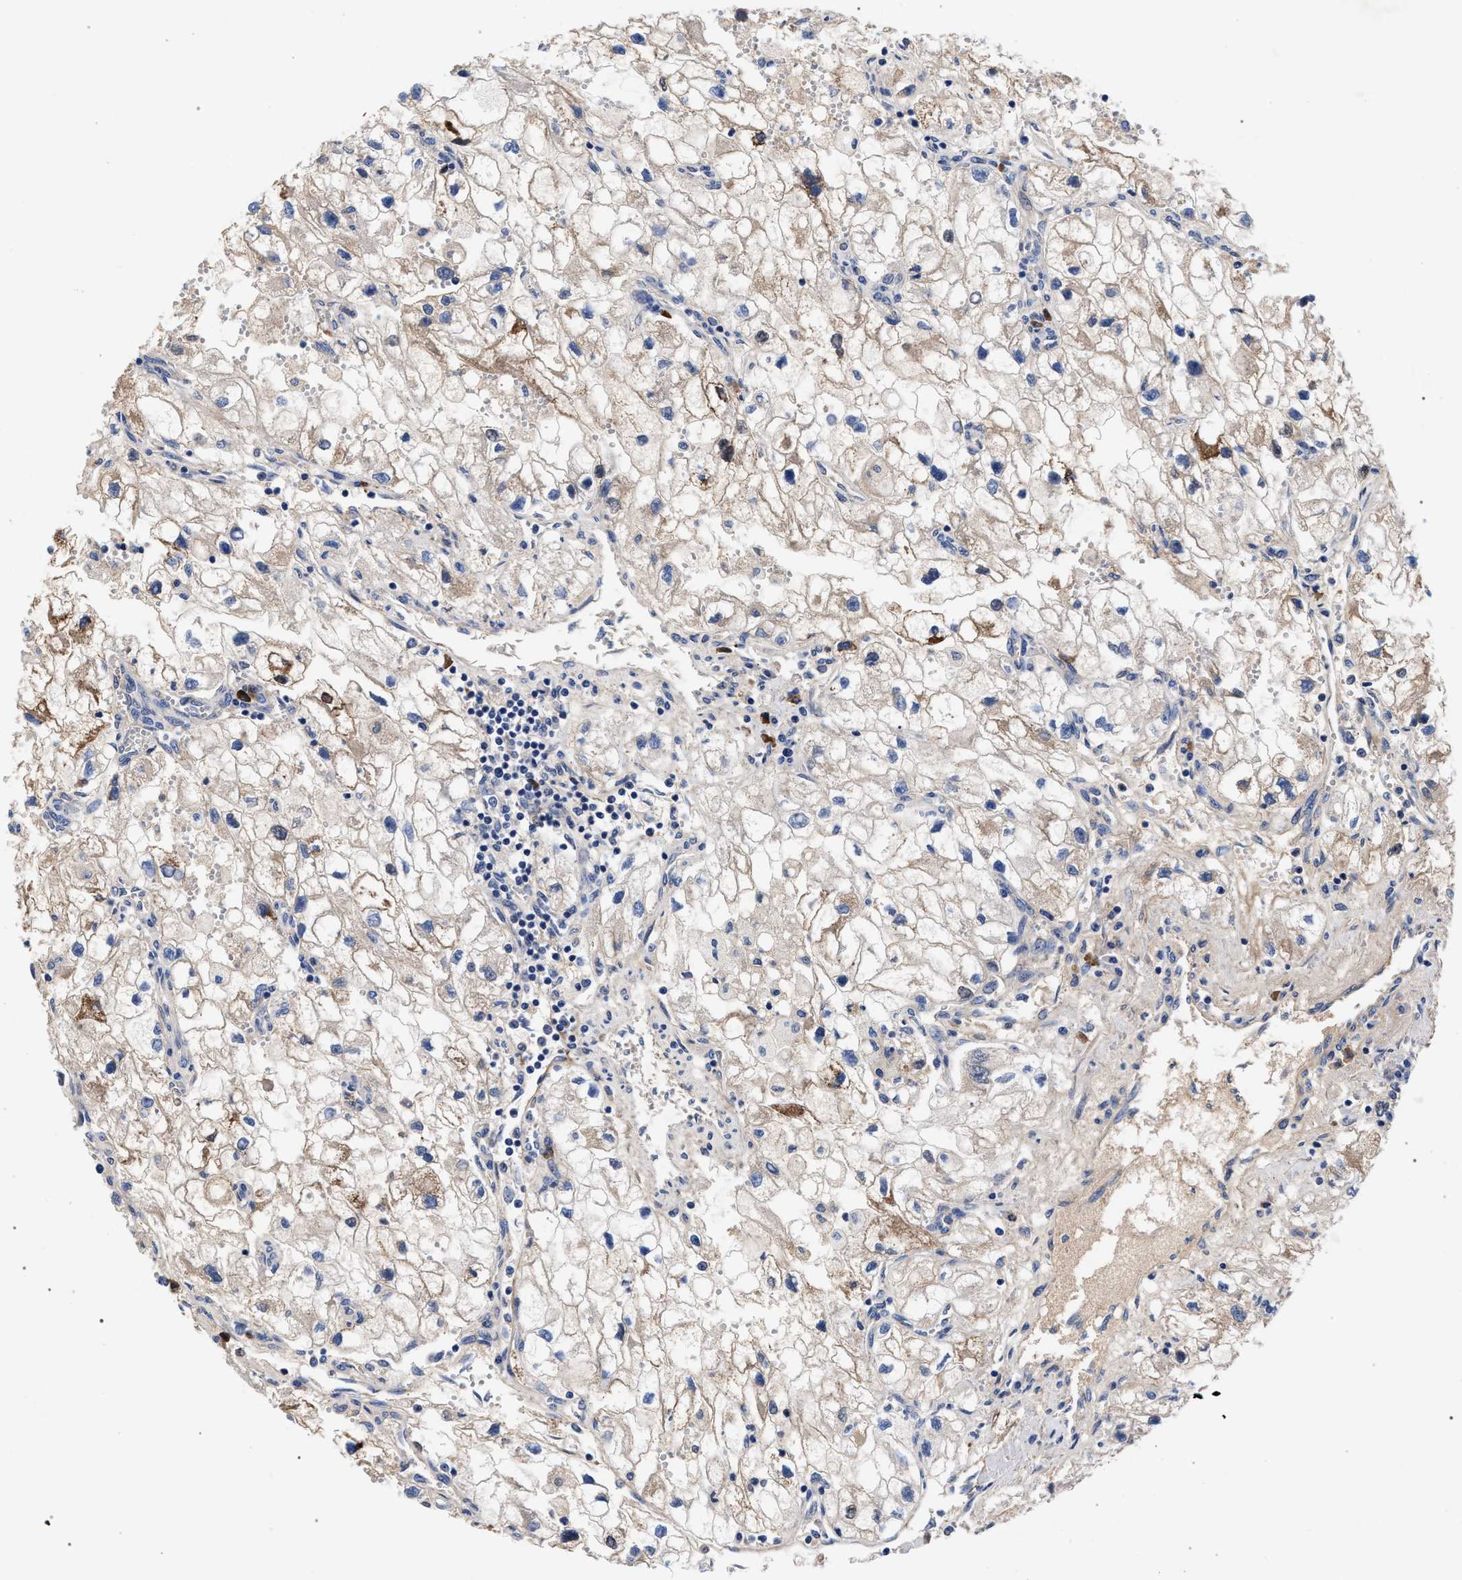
{"staining": {"intensity": "weak", "quantity": "25%-75%", "location": "cytoplasmic/membranous"}, "tissue": "renal cancer", "cell_type": "Tumor cells", "image_type": "cancer", "snomed": [{"axis": "morphology", "description": "Adenocarcinoma, NOS"}, {"axis": "topography", "description": "Kidney"}], "caption": "Renal cancer stained for a protein shows weak cytoplasmic/membranous positivity in tumor cells.", "gene": "ACOX1", "patient": {"sex": "female", "age": 70}}